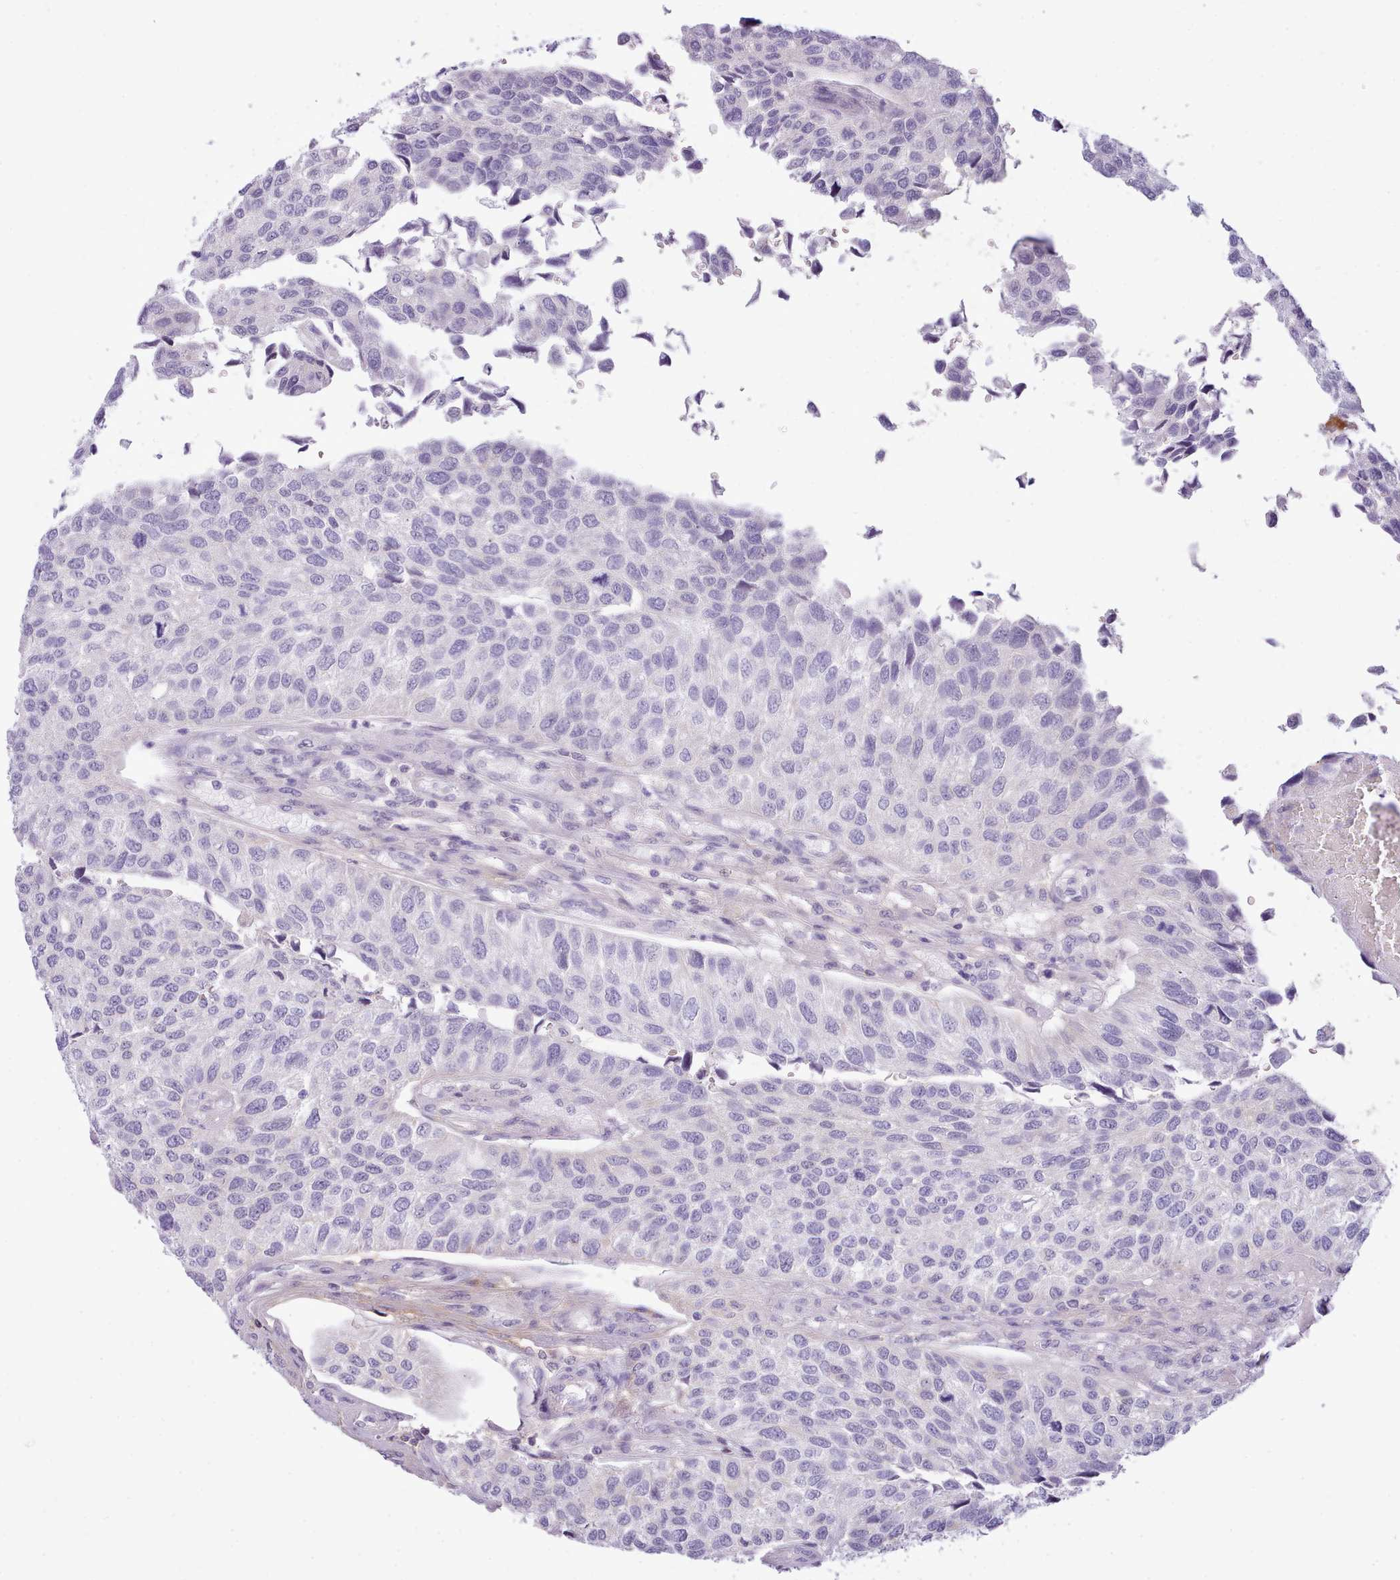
{"staining": {"intensity": "negative", "quantity": "none", "location": "none"}, "tissue": "urothelial cancer", "cell_type": "Tumor cells", "image_type": "cancer", "snomed": [{"axis": "morphology", "description": "Urothelial carcinoma, NOS"}, {"axis": "topography", "description": "Urinary bladder"}], "caption": "Transitional cell carcinoma was stained to show a protein in brown. There is no significant expression in tumor cells.", "gene": "CYP2A13", "patient": {"sex": "male", "age": 55}}